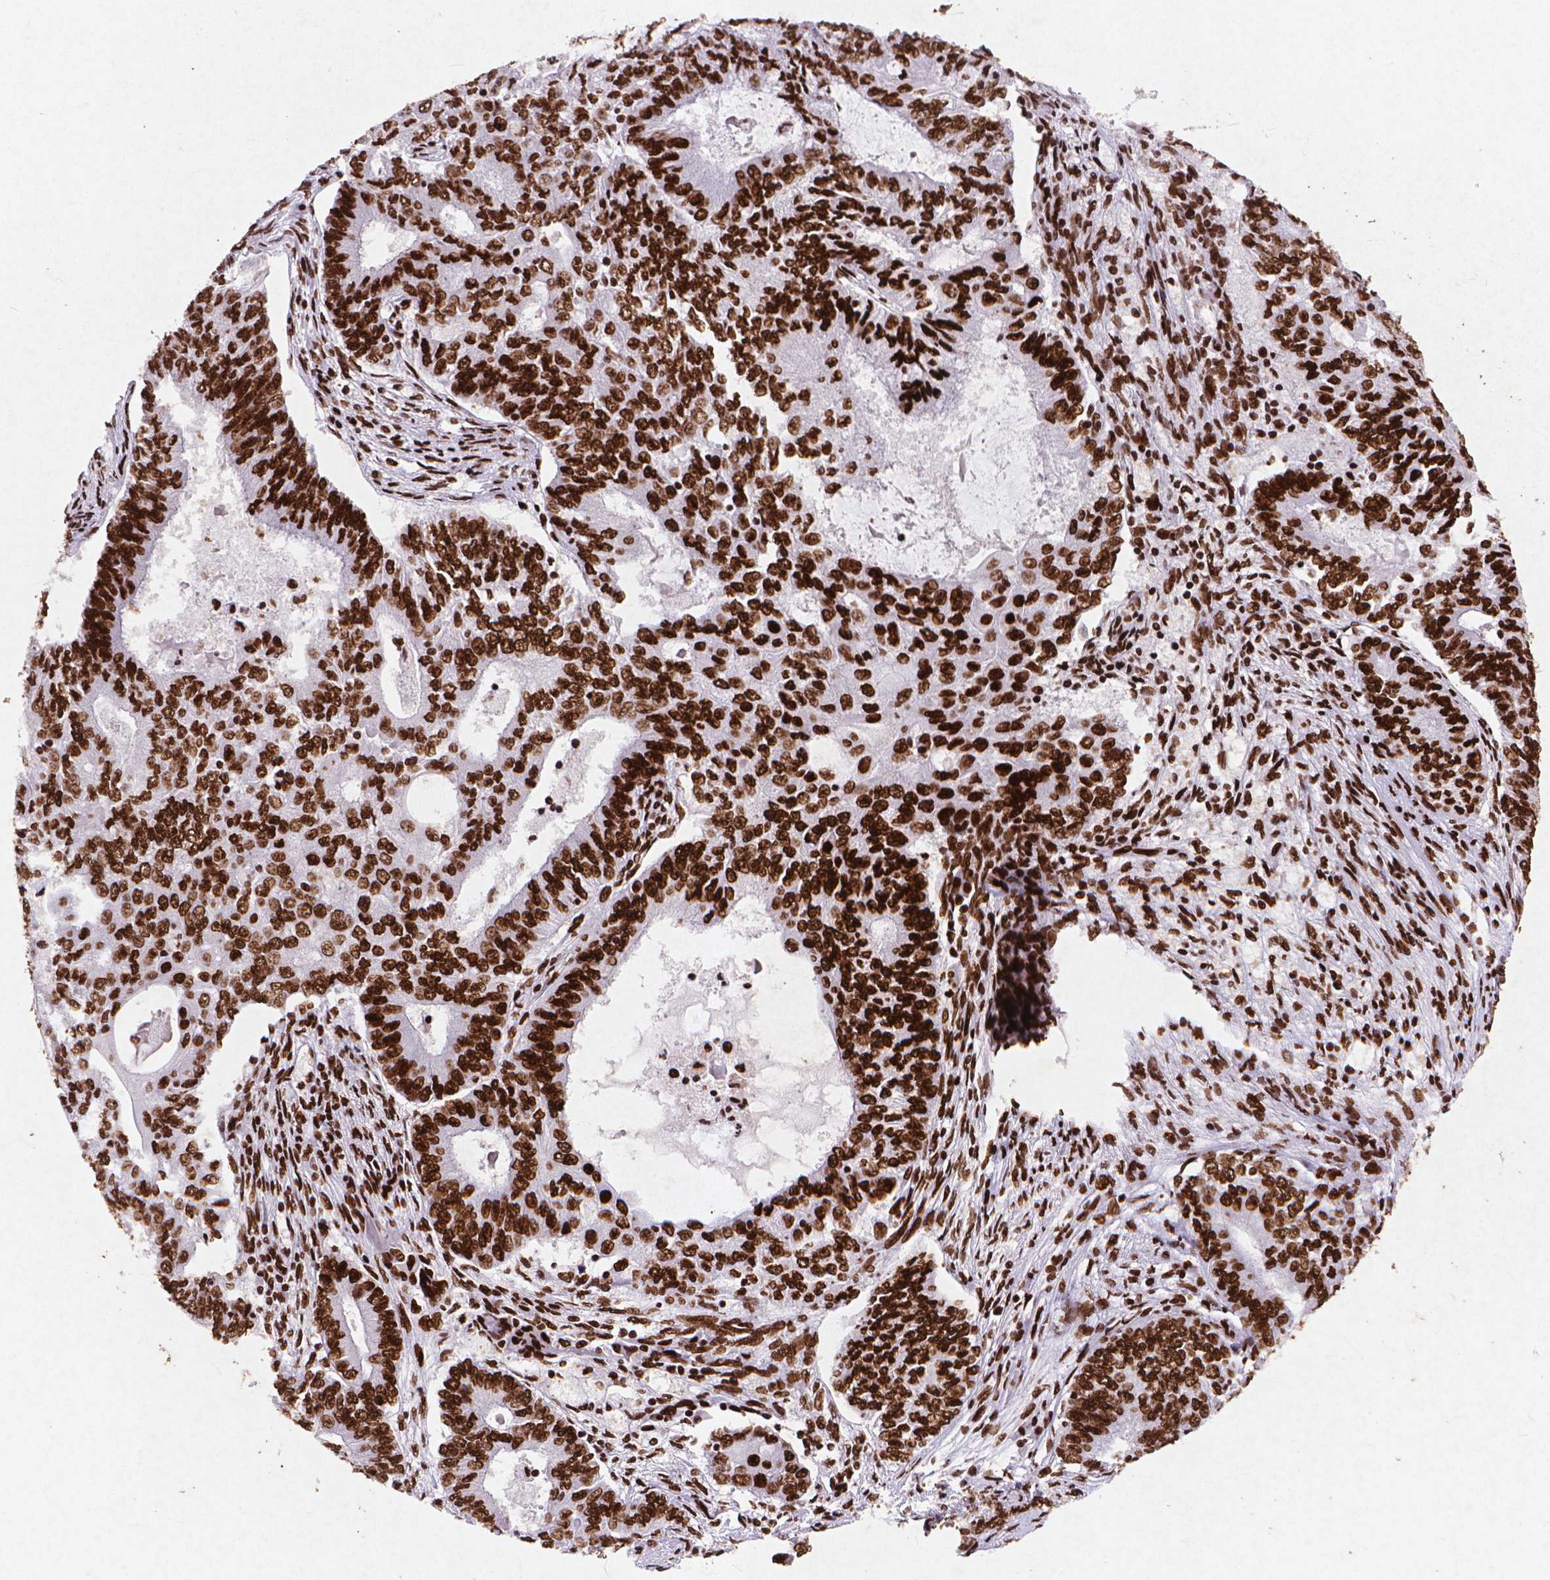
{"staining": {"intensity": "strong", "quantity": ">75%", "location": "nuclear"}, "tissue": "endometrial cancer", "cell_type": "Tumor cells", "image_type": "cancer", "snomed": [{"axis": "morphology", "description": "Adenocarcinoma, NOS"}, {"axis": "topography", "description": "Endometrium"}], "caption": "Endometrial adenocarcinoma stained with a protein marker shows strong staining in tumor cells.", "gene": "CITED2", "patient": {"sex": "female", "age": 62}}